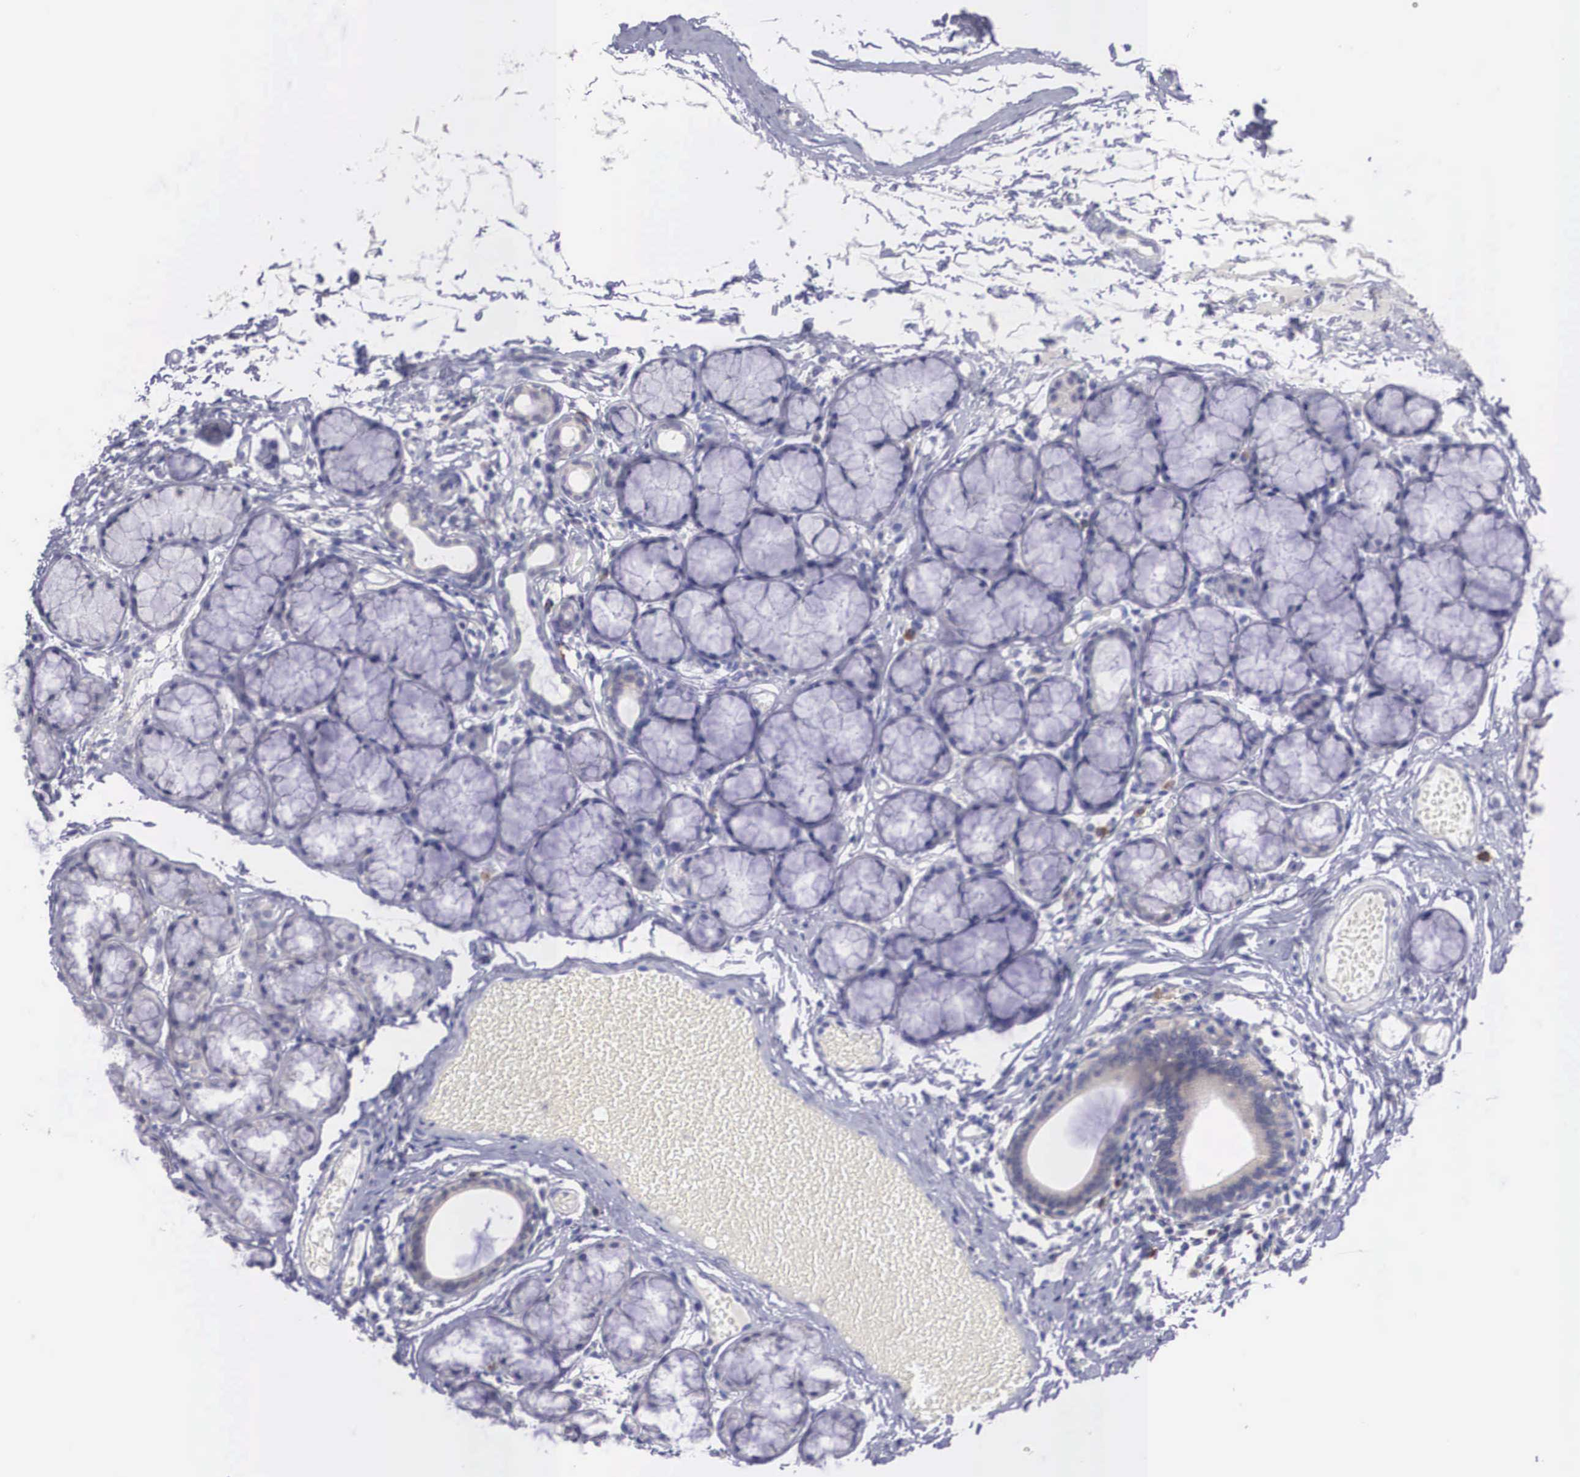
{"staining": {"intensity": "negative", "quantity": "none", "location": "none"}, "tissue": "tonsil", "cell_type": "Germinal center cells", "image_type": "normal", "snomed": [{"axis": "morphology", "description": "Normal tissue, NOS"}, {"axis": "topography", "description": "Tonsil"}], "caption": "A high-resolution micrograph shows immunohistochemistry staining of benign tonsil, which demonstrates no significant positivity in germinal center cells.", "gene": "REPS2", "patient": {"sex": "female", "age": 41}}